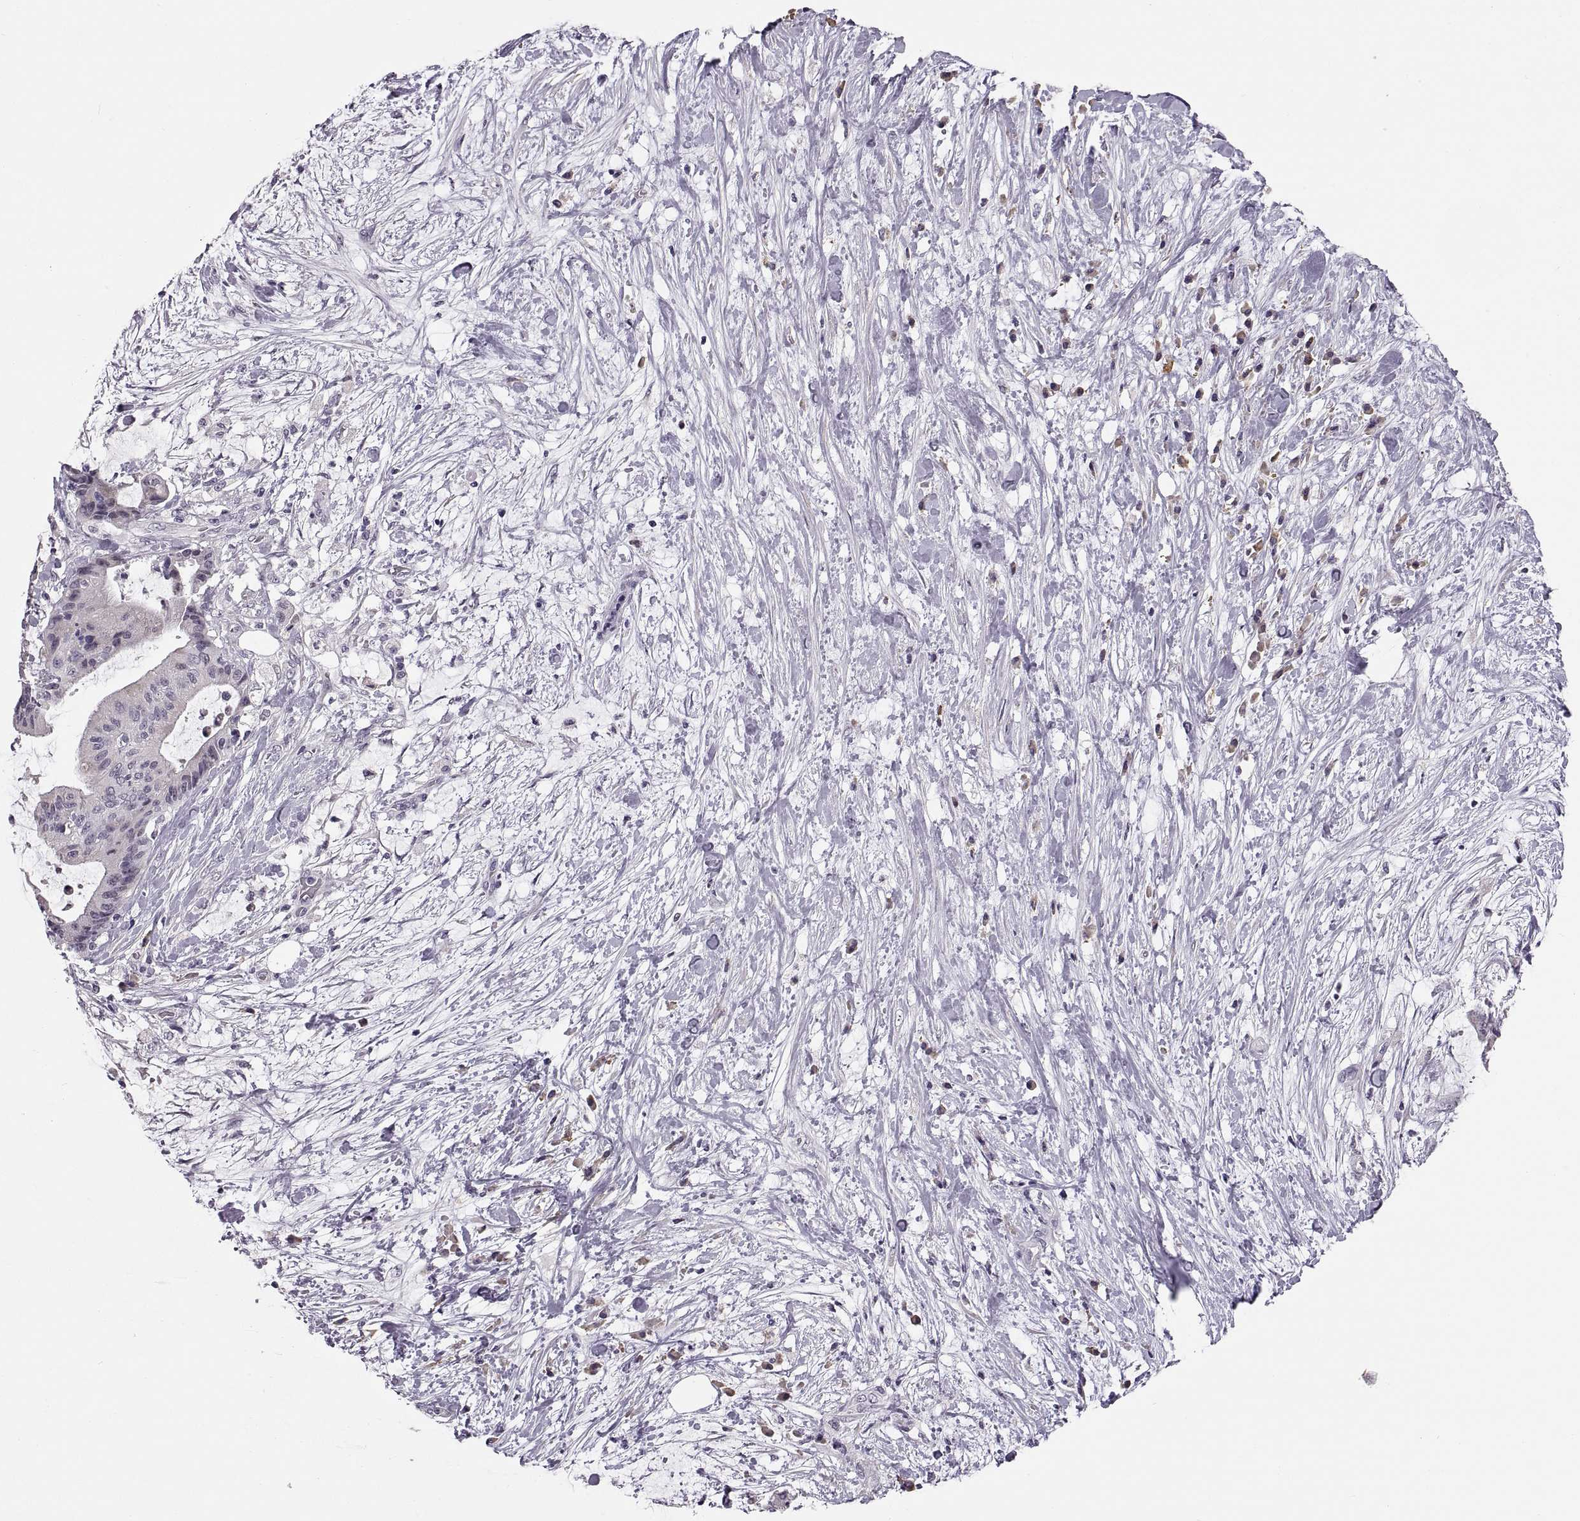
{"staining": {"intensity": "negative", "quantity": "none", "location": "none"}, "tissue": "liver cancer", "cell_type": "Tumor cells", "image_type": "cancer", "snomed": [{"axis": "morphology", "description": "Cholangiocarcinoma"}, {"axis": "topography", "description": "Liver"}], "caption": "Protein analysis of liver cholangiocarcinoma demonstrates no significant staining in tumor cells. Brightfield microscopy of immunohistochemistry (IHC) stained with DAB (3,3'-diaminobenzidine) (brown) and hematoxylin (blue), captured at high magnification.", "gene": "MAGEB18", "patient": {"sex": "female", "age": 73}}